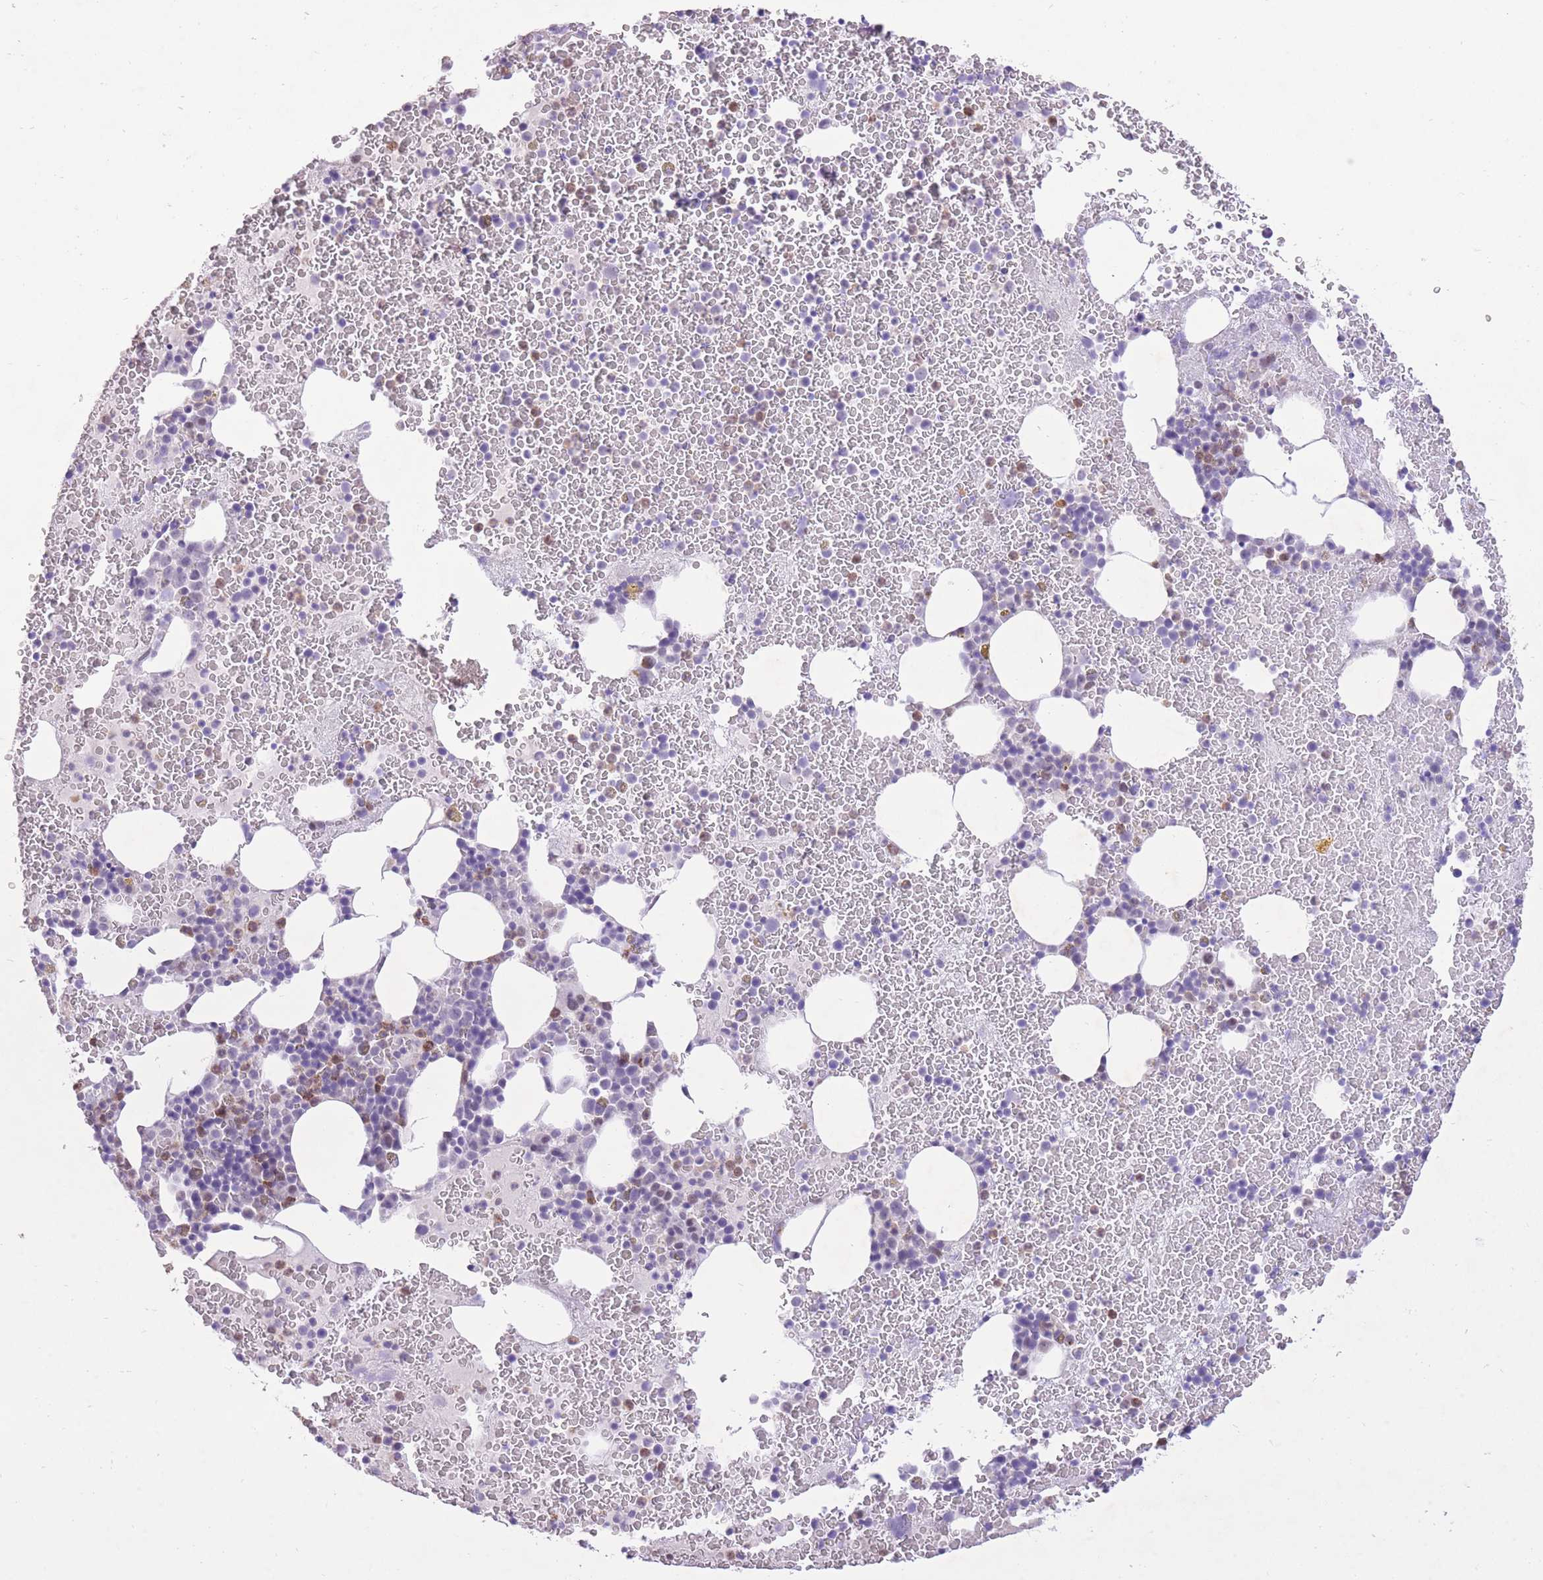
{"staining": {"intensity": "moderate", "quantity": "<25%", "location": "cytoplasmic/membranous"}, "tissue": "bone marrow", "cell_type": "Hematopoietic cells", "image_type": "normal", "snomed": [{"axis": "morphology", "description": "Normal tissue, NOS"}, {"axis": "topography", "description": "Bone marrow"}], "caption": "IHC (DAB) staining of unremarkable human bone marrow demonstrates moderate cytoplasmic/membranous protein expression in about <25% of hematopoietic cells. The staining was performed using DAB (3,3'-diaminobenzidine), with brown indicating positive protein expression. Nuclei are stained blue with hematoxylin.", "gene": "MEIS3", "patient": {"sex": "male", "age": 26}}